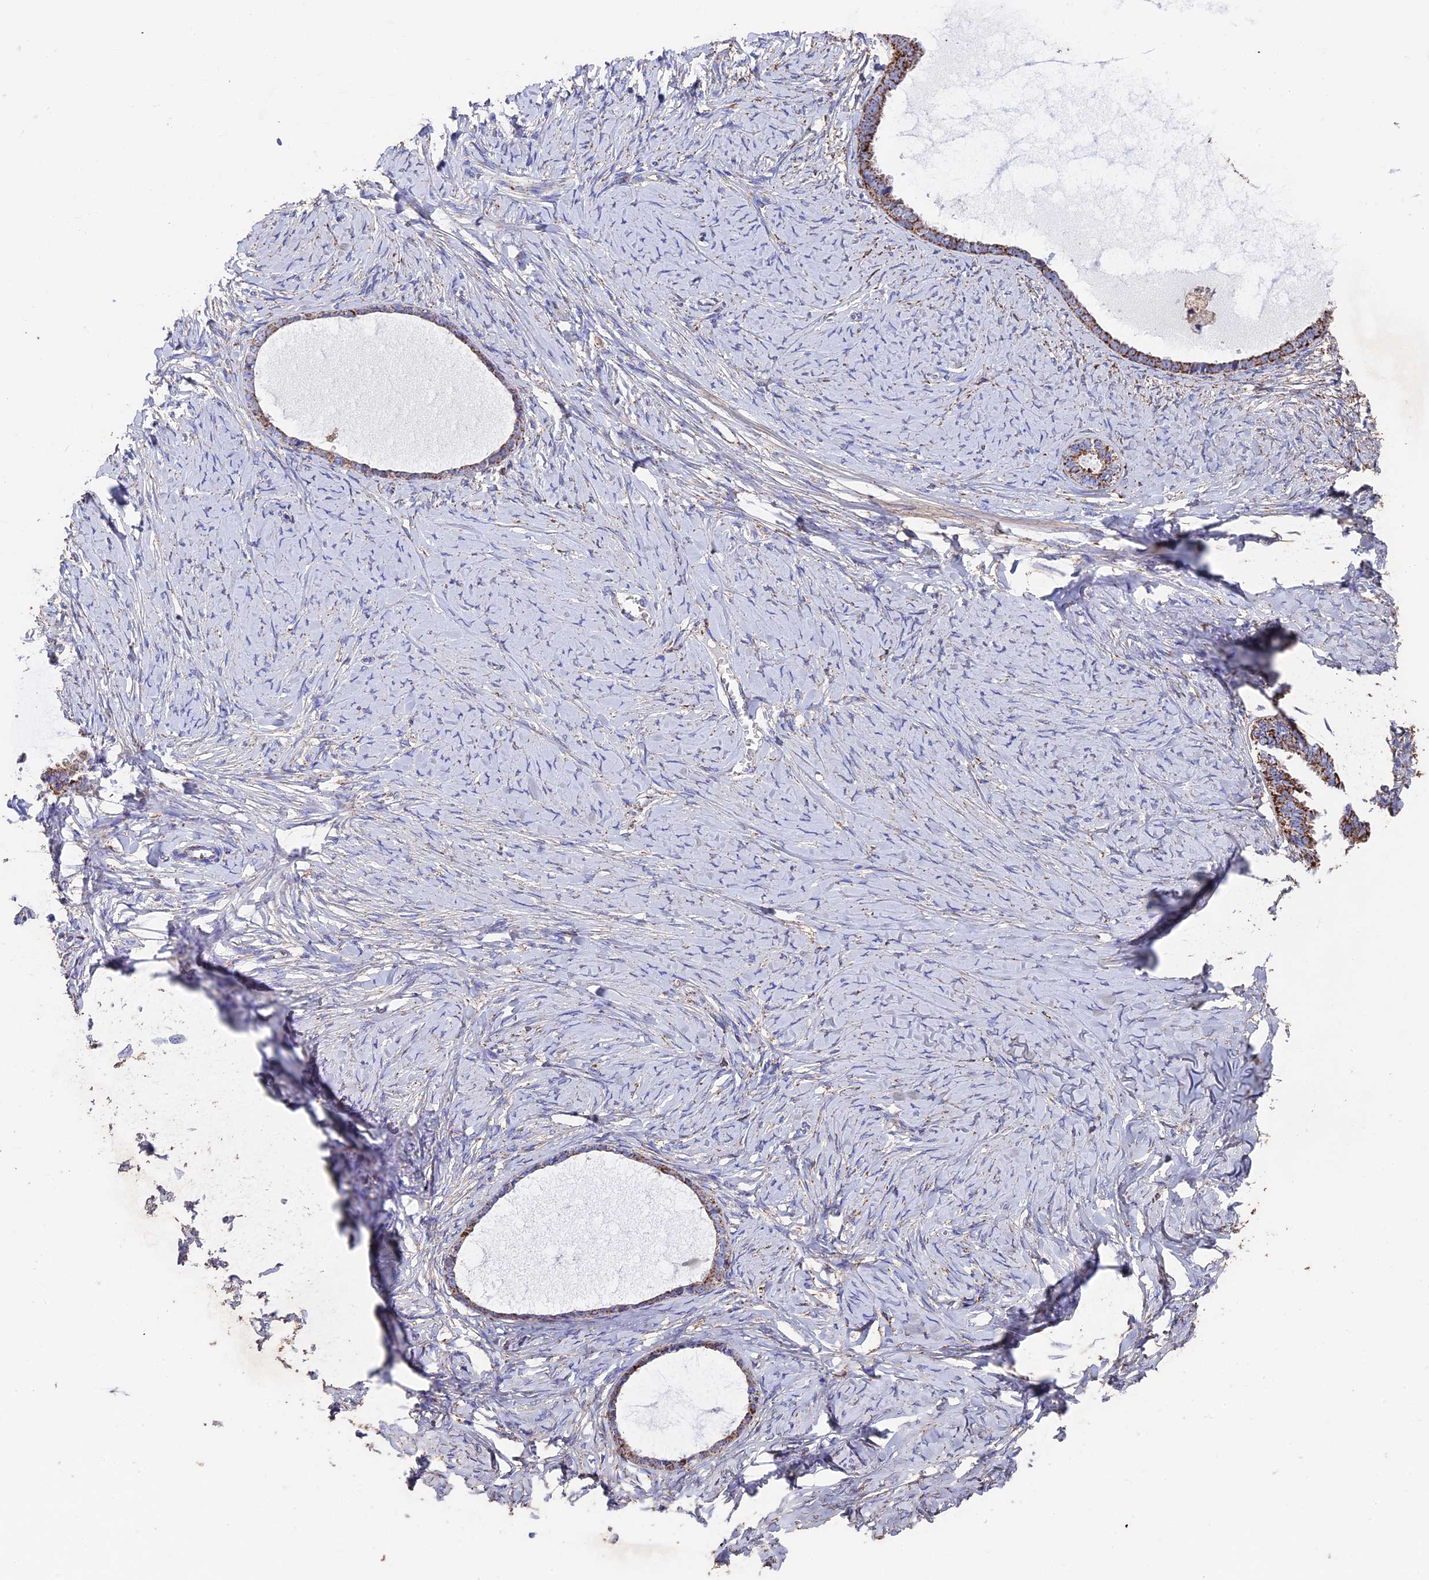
{"staining": {"intensity": "strong", "quantity": "25%-75%", "location": "cytoplasmic/membranous"}, "tissue": "ovarian cancer", "cell_type": "Tumor cells", "image_type": "cancer", "snomed": [{"axis": "morphology", "description": "Cystadenocarcinoma, serous, NOS"}, {"axis": "topography", "description": "Ovary"}], "caption": "The micrograph displays immunohistochemical staining of ovarian serous cystadenocarcinoma. There is strong cytoplasmic/membranous expression is appreciated in approximately 25%-75% of tumor cells.", "gene": "ADAT1", "patient": {"sex": "female", "age": 79}}